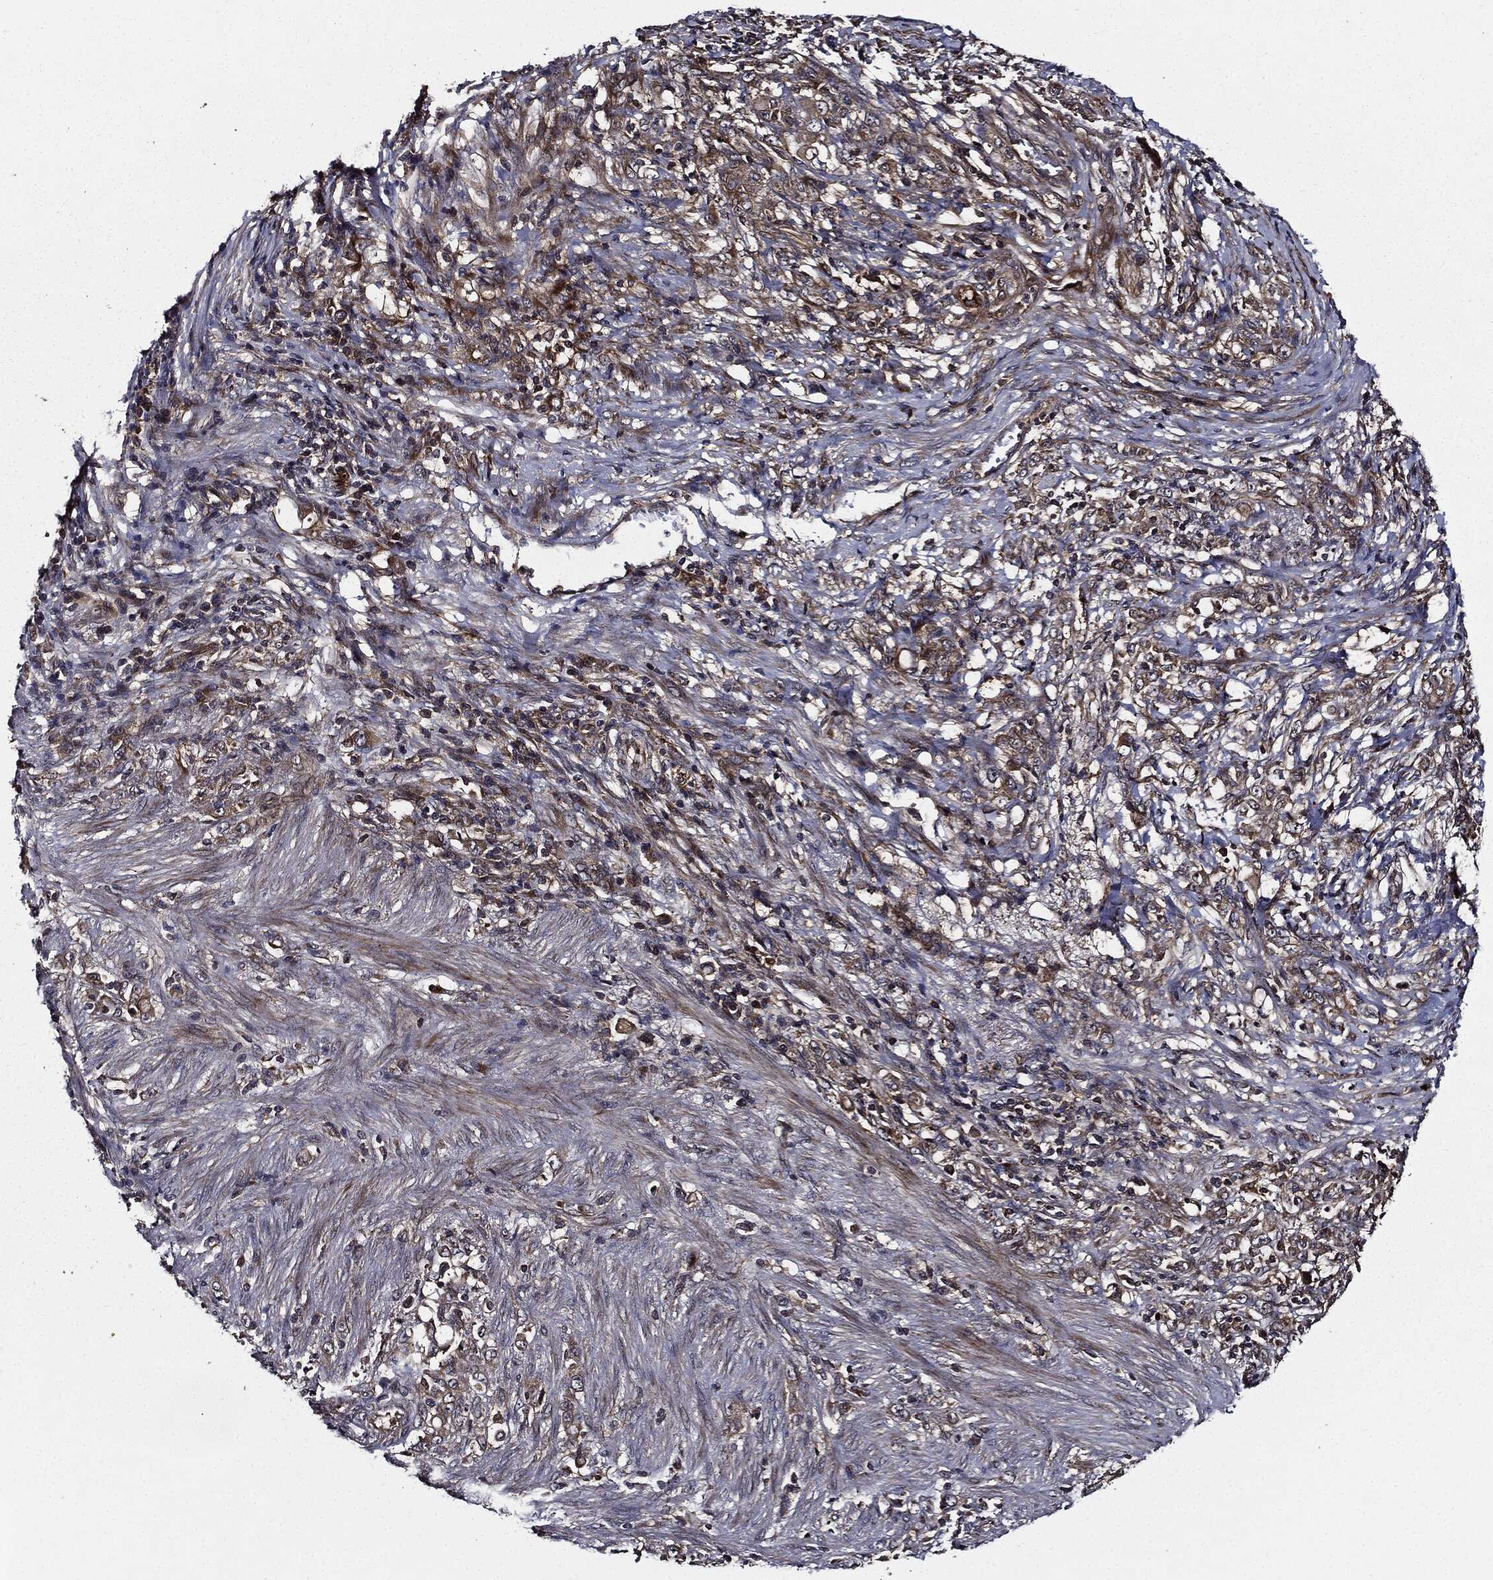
{"staining": {"intensity": "moderate", "quantity": ">75%", "location": "cytoplasmic/membranous"}, "tissue": "stomach cancer", "cell_type": "Tumor cells", "image_type": "cancer", "snomed": [{"axis": "morphology", "description": "Normal tissue, NOS"}, {"axis": "morphology", "description": "Adenocarcinoma, NOS"}, {"axis": "topography", "description": "Stomach"}], "caption": "High-power microscopy captured an immunohistochemistry (IHC) photomicrograph of stomach adenocarcinoma, revealing moderate cytoplasmic/membranous expression in about >75% of tumor cells.", "gene": "HTT", "patient": {"sex": "female", "age": 79}}